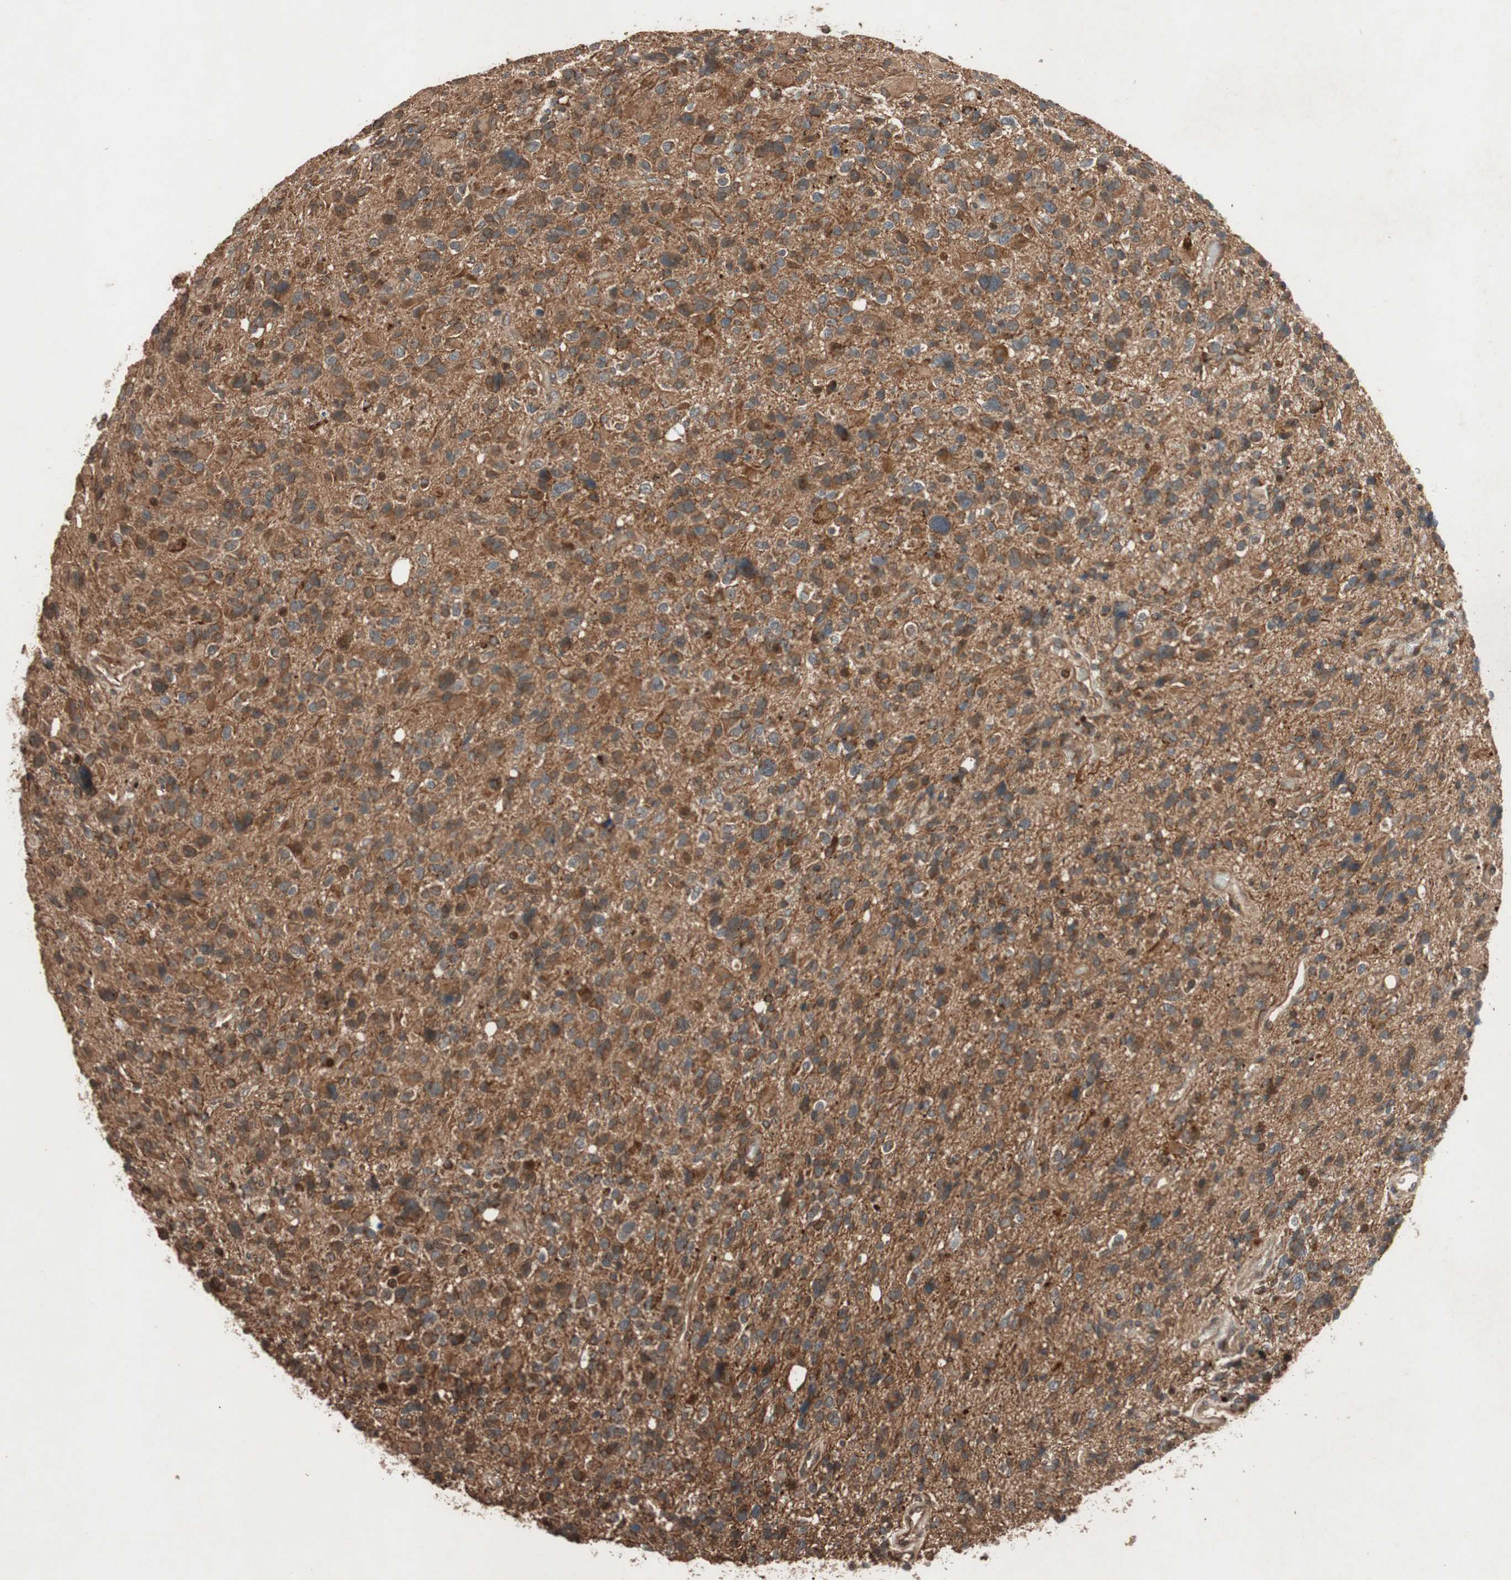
{"staining": {"intensity": "strong", "quantity": ">75%", "location": "cytoplasmic/membranous"}, "tissue": "glioma", "cell_type": "Tumor cells", "image_type": "cancer", "snomed": [{"axis": "morphology", "description": "Glioma, malignant, High grade"}, {"axis": "topography", "description": "Brain"}], "caption": "Immunohistochemistry (IHC) staining of malignant glioma (high-grade), which displays high levels of strong cytoplasmic/membranous positivity in approximately >75% of tumor cells indicating strong cytoplasmic/membranous protein positivity. The staining was performed using DAB (brown) for protein detection and nuclei were counterstained in hematoxylin (blue).", "gene": "RAB1A", "patient": {"sex": "male", "age": 48}}